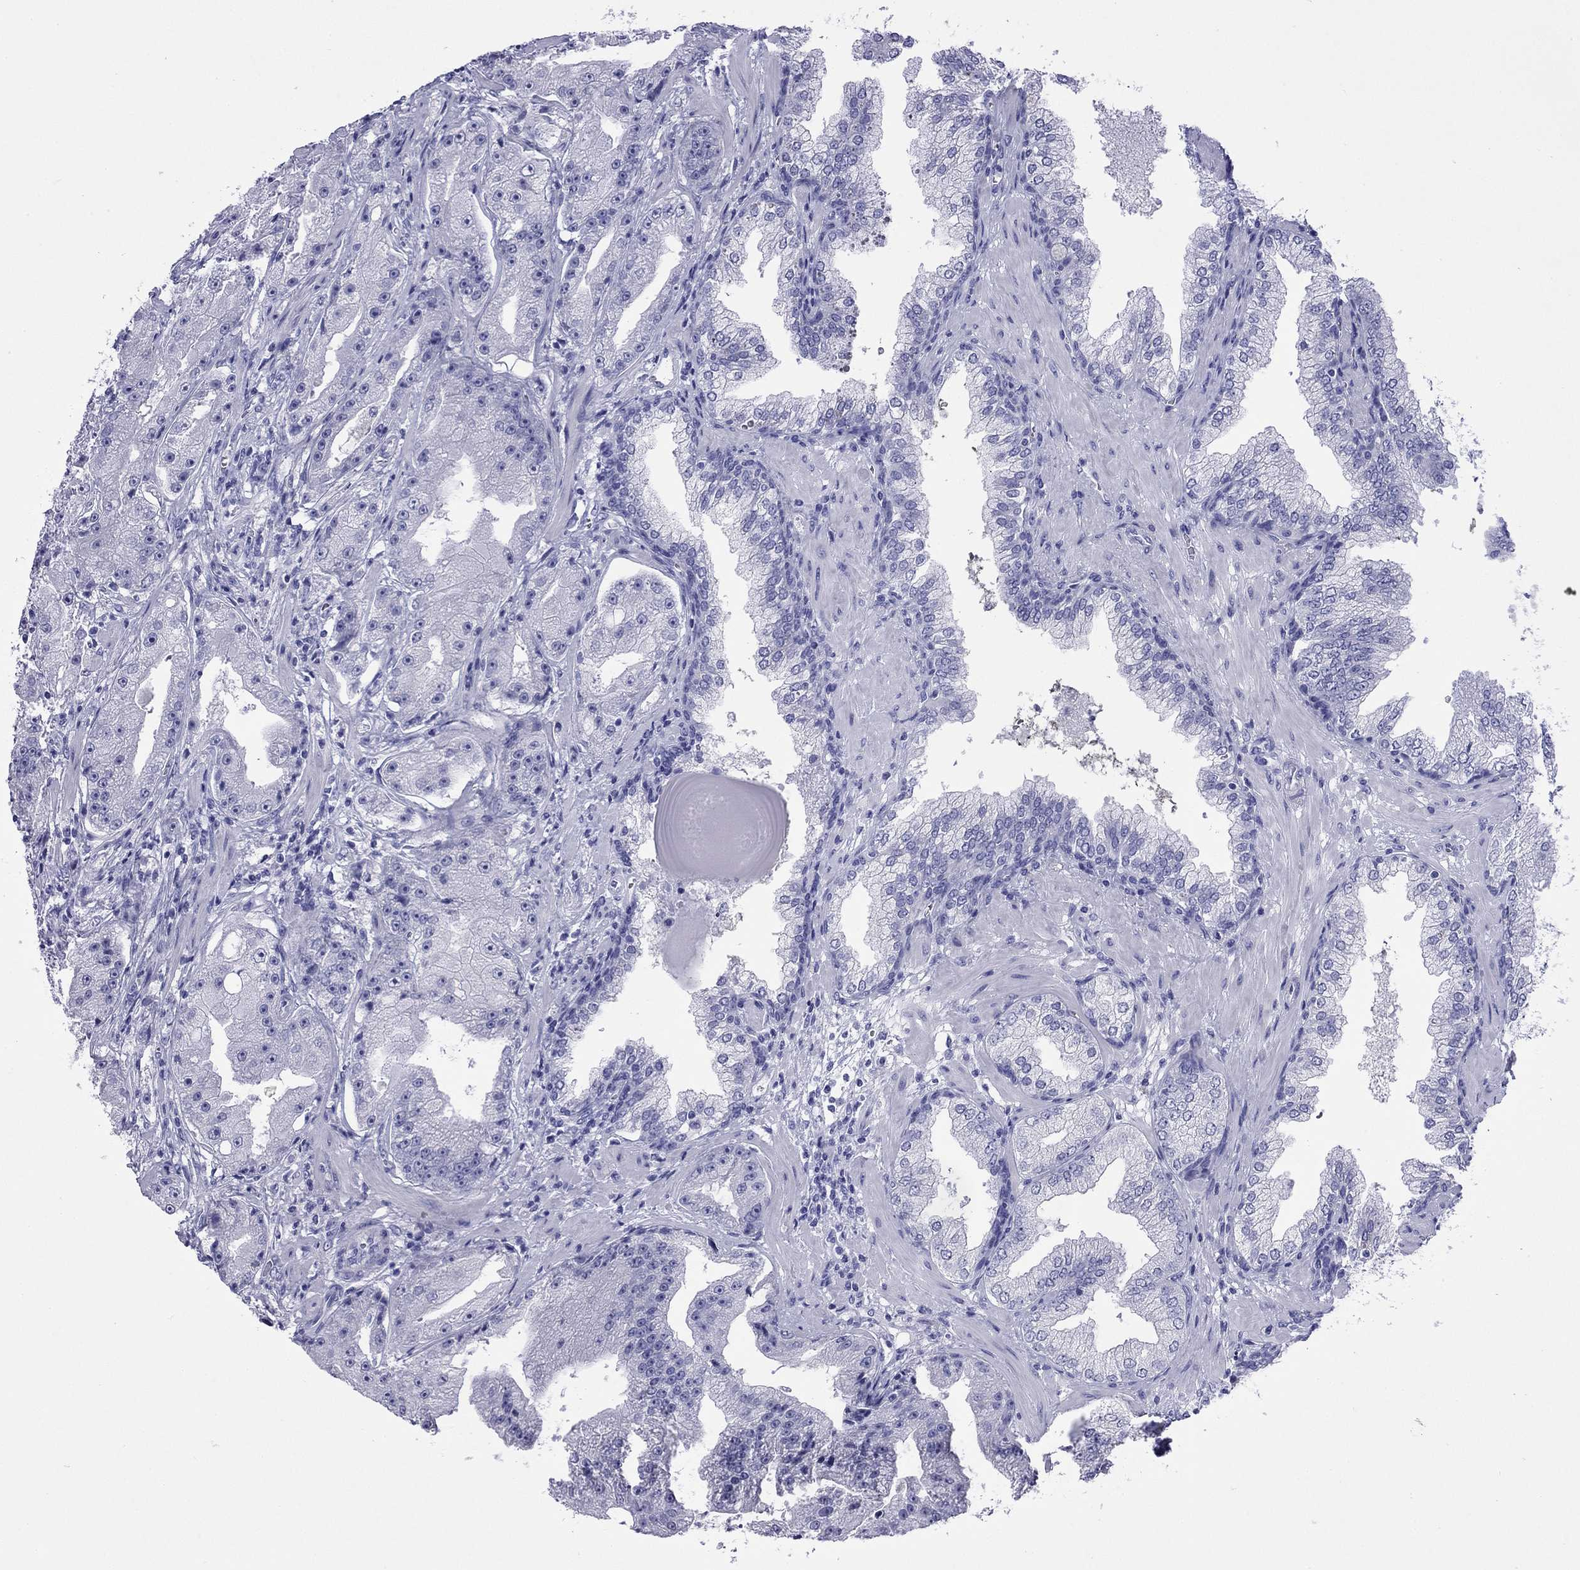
{"staining": {"intensity": "negative", "quantity": "none", "location": "none"}, "tissue": "prostate cancer", "cell_type": "Tumor cells", "image_type": "cancer", "snomed": [{"axis": "morphology", "description": "Adenocarcinoma, Low grade"}, {"axis": "topography", "description": "Prostate"}], "caption": "Tumor cells are negative for protein expression in human prostate adenocarcinoma (low-grade).", "gene": "FIGLA", "patient": {"sex": "male", "age": 62}}